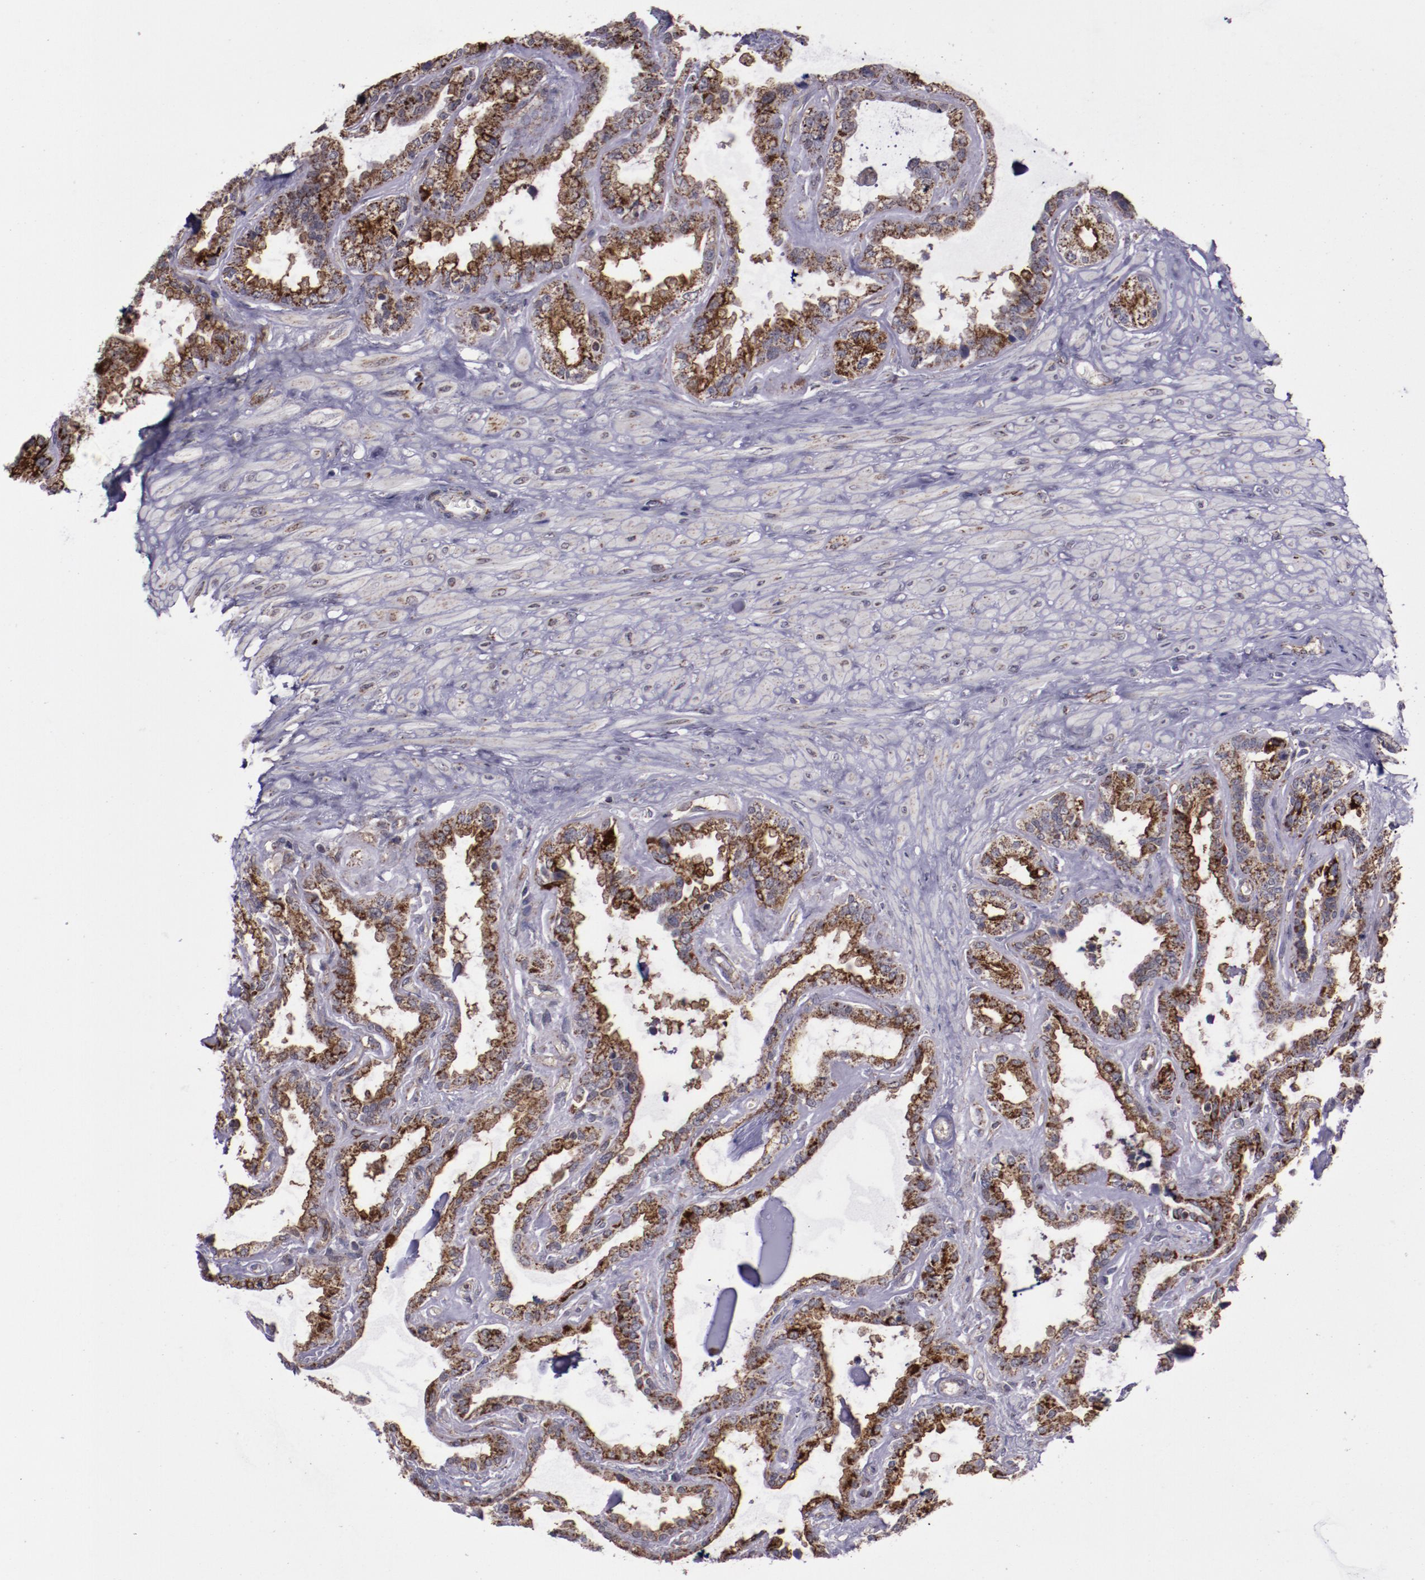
{"staining": {"intensity": "strong", "quantity": ">75%", "location": "cytoplasmic/membranous"}, "tissue": "seminal vesicle", "cell_type": "Glandular cells", "image_type": "normal", "snomed": [{"axis": "morphology", "description": "Normal tissue, NOS"}, {"axis": "morphology", "description": "Inflammation, NOS"}, {"axis": "topography", "description": "Urinary bladder"}, {"axis": "topography", "description": "Prostate"}, {"axis": "topography", "description": "Seminal veicle"}], "caption": "Immunohistochemical staining of unremarkable human seminal vesicle reveals high levels of strong cytoplasmic/membranous staining in about >75% of glandular cells. (IHC, brightfield microscopy, high magnification).", "gene": "LONP1", "patient": {"sex": "male", "age": 82}}